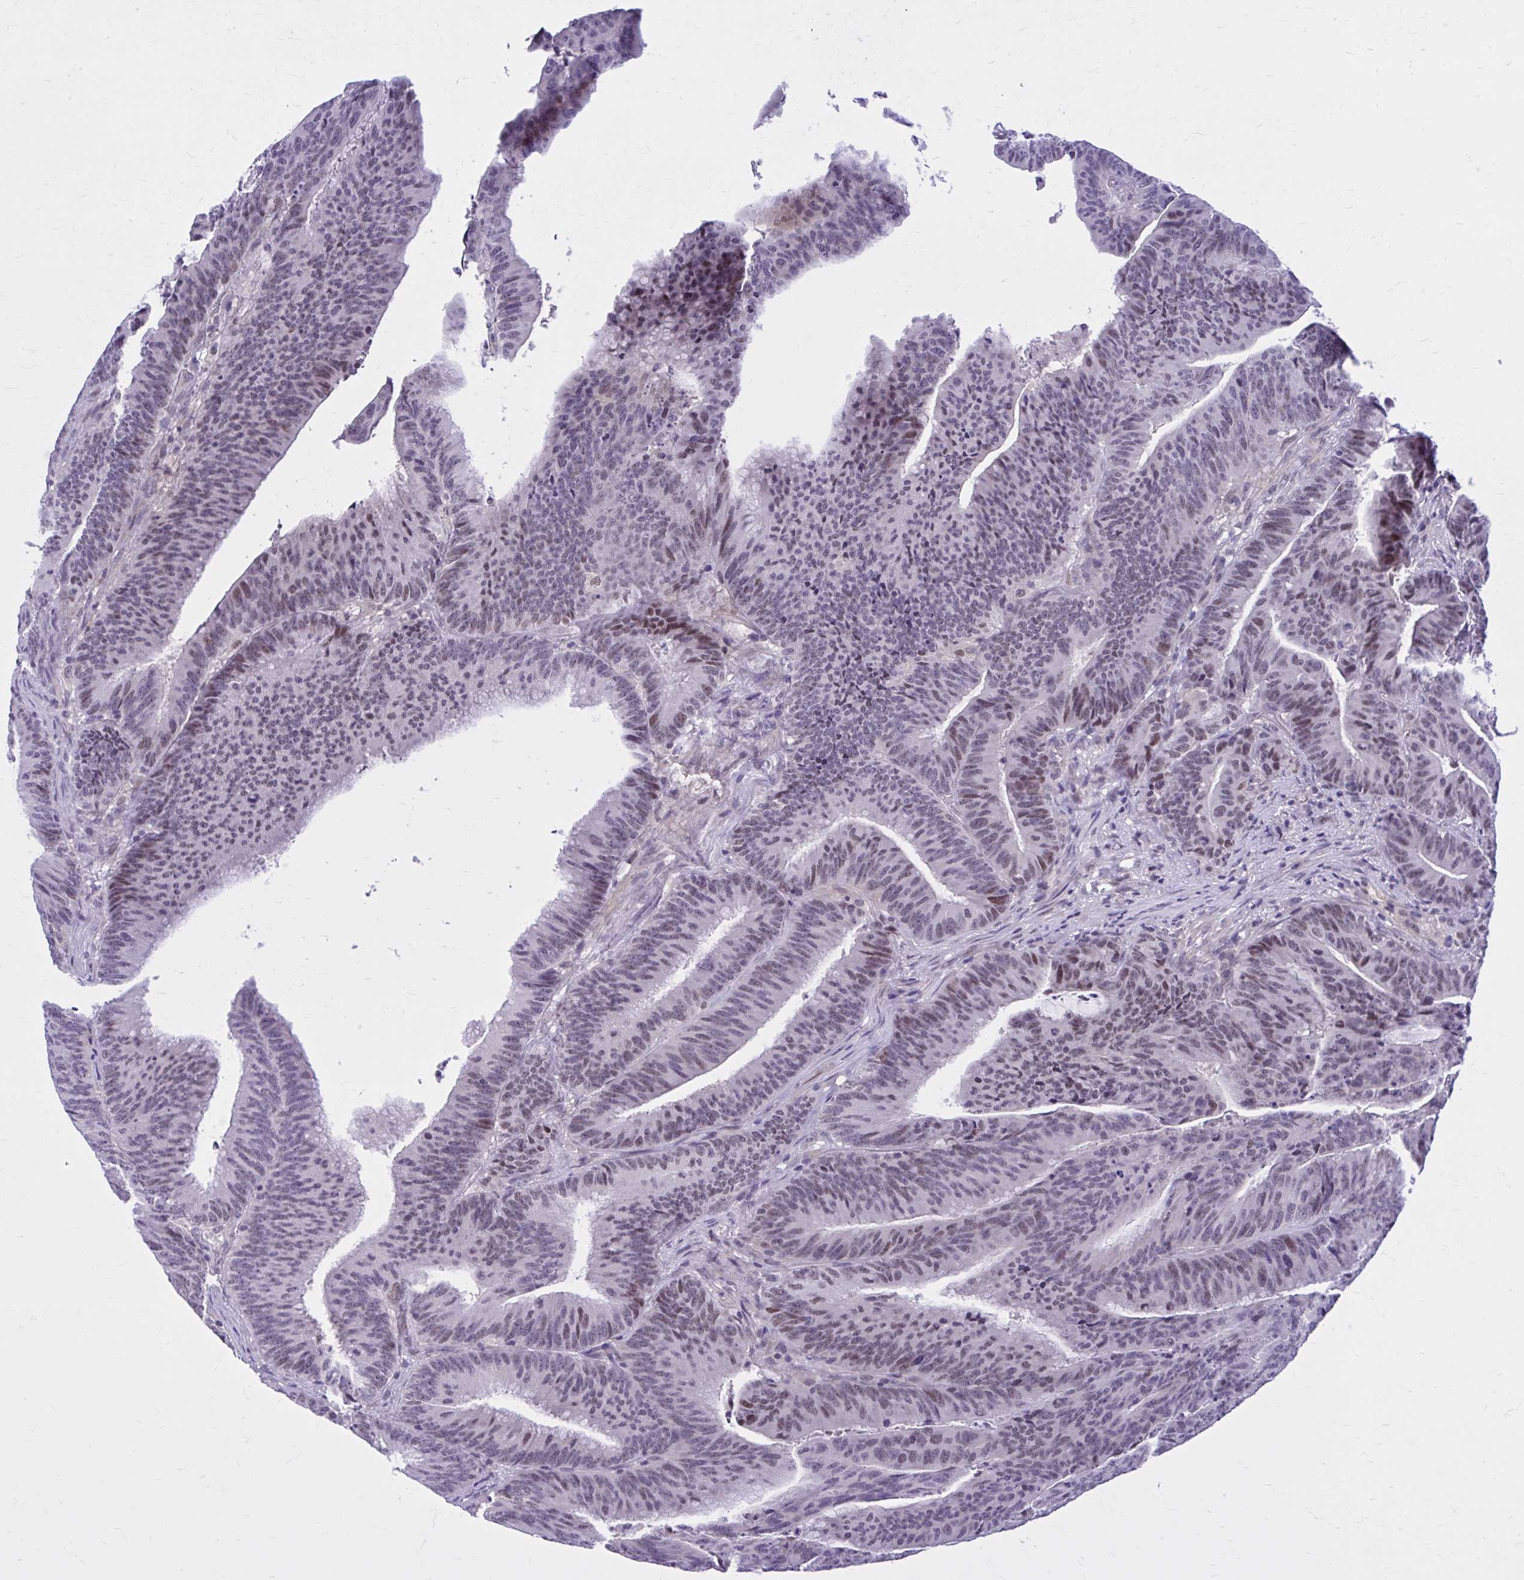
{"staining": {"intensity": "moderate", "quantity": "25%-75%", "location": "nuclear"}, "tissue": "colorectal cancer", "cell_type": "Tumor cells", "image_type": "cancer", "snomed": [{"axis": "morphology", "description": "Adenocarcinoma, NOS"}, {"axis": "topography", "description": "Colon"}], "caption": "The image displays staining of colorectal cancer (adenocarcinoma), revealing moderate nuclear protein expression (brown color) within tumor cells.", "gene": "ZBTB25", "patient": {"sex": "female", "age": 78}}